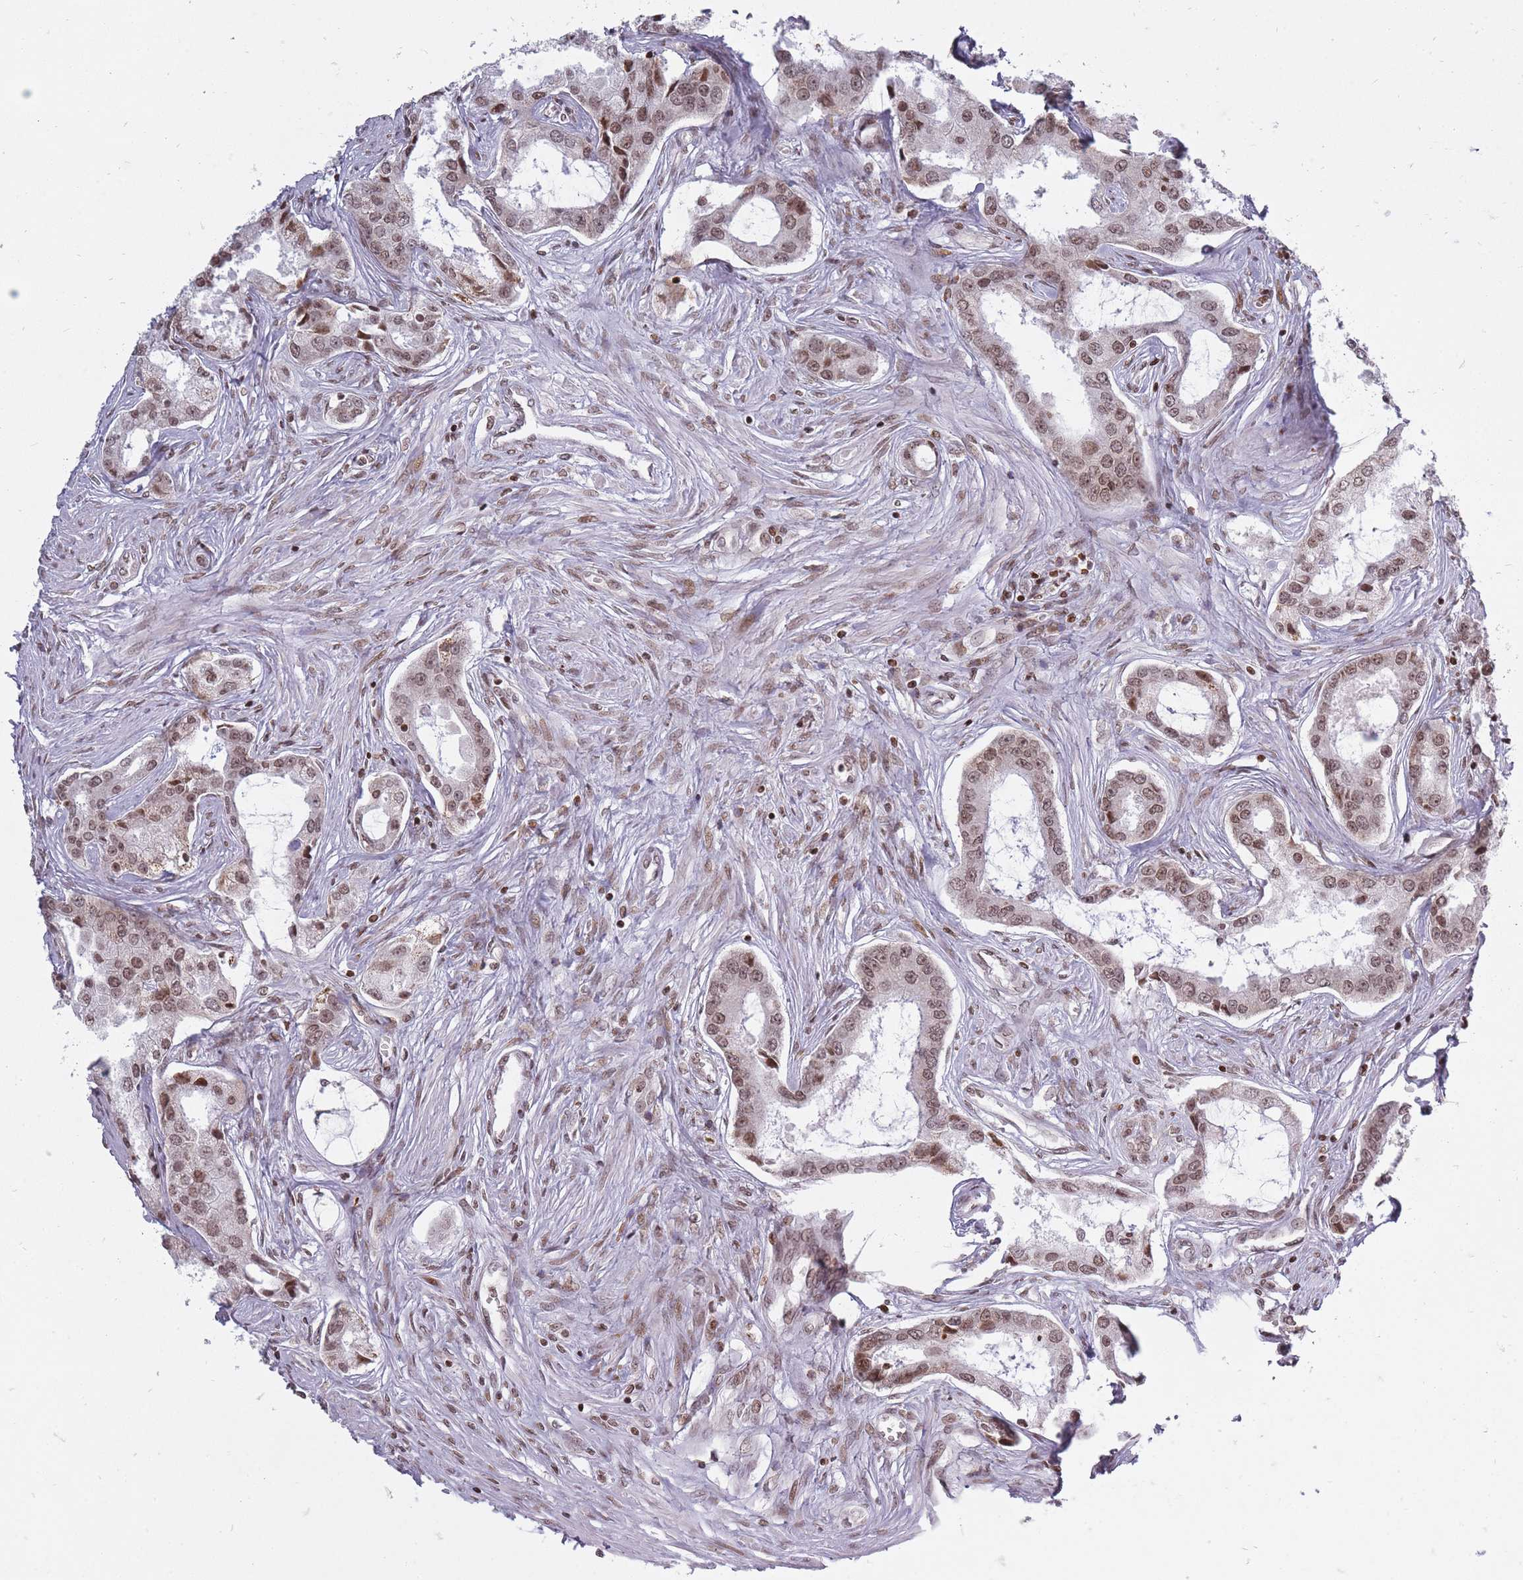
{"staining": {"intensity": "moderate", "quantity": "25%-75%", "location": "nuclear"}, "tissue": "prostate cancer", "cell_type": "Tumor cells", "image_type": "cancer", "snomed": [{"axis": "morphology", "description": "Adenocarcinoma, Low grade"}, {"axis": "topography", "description": "Prostate"}], "caption": "Moderate nuclear expression for a protein is appreciated in approximately 25%-75% of tumor cells of prostate adenocarcinoma (low-grade) using immunohistochemistry (IHC).", "gene": "TMC6", "patient": {"sex": "male", "age": 68}}